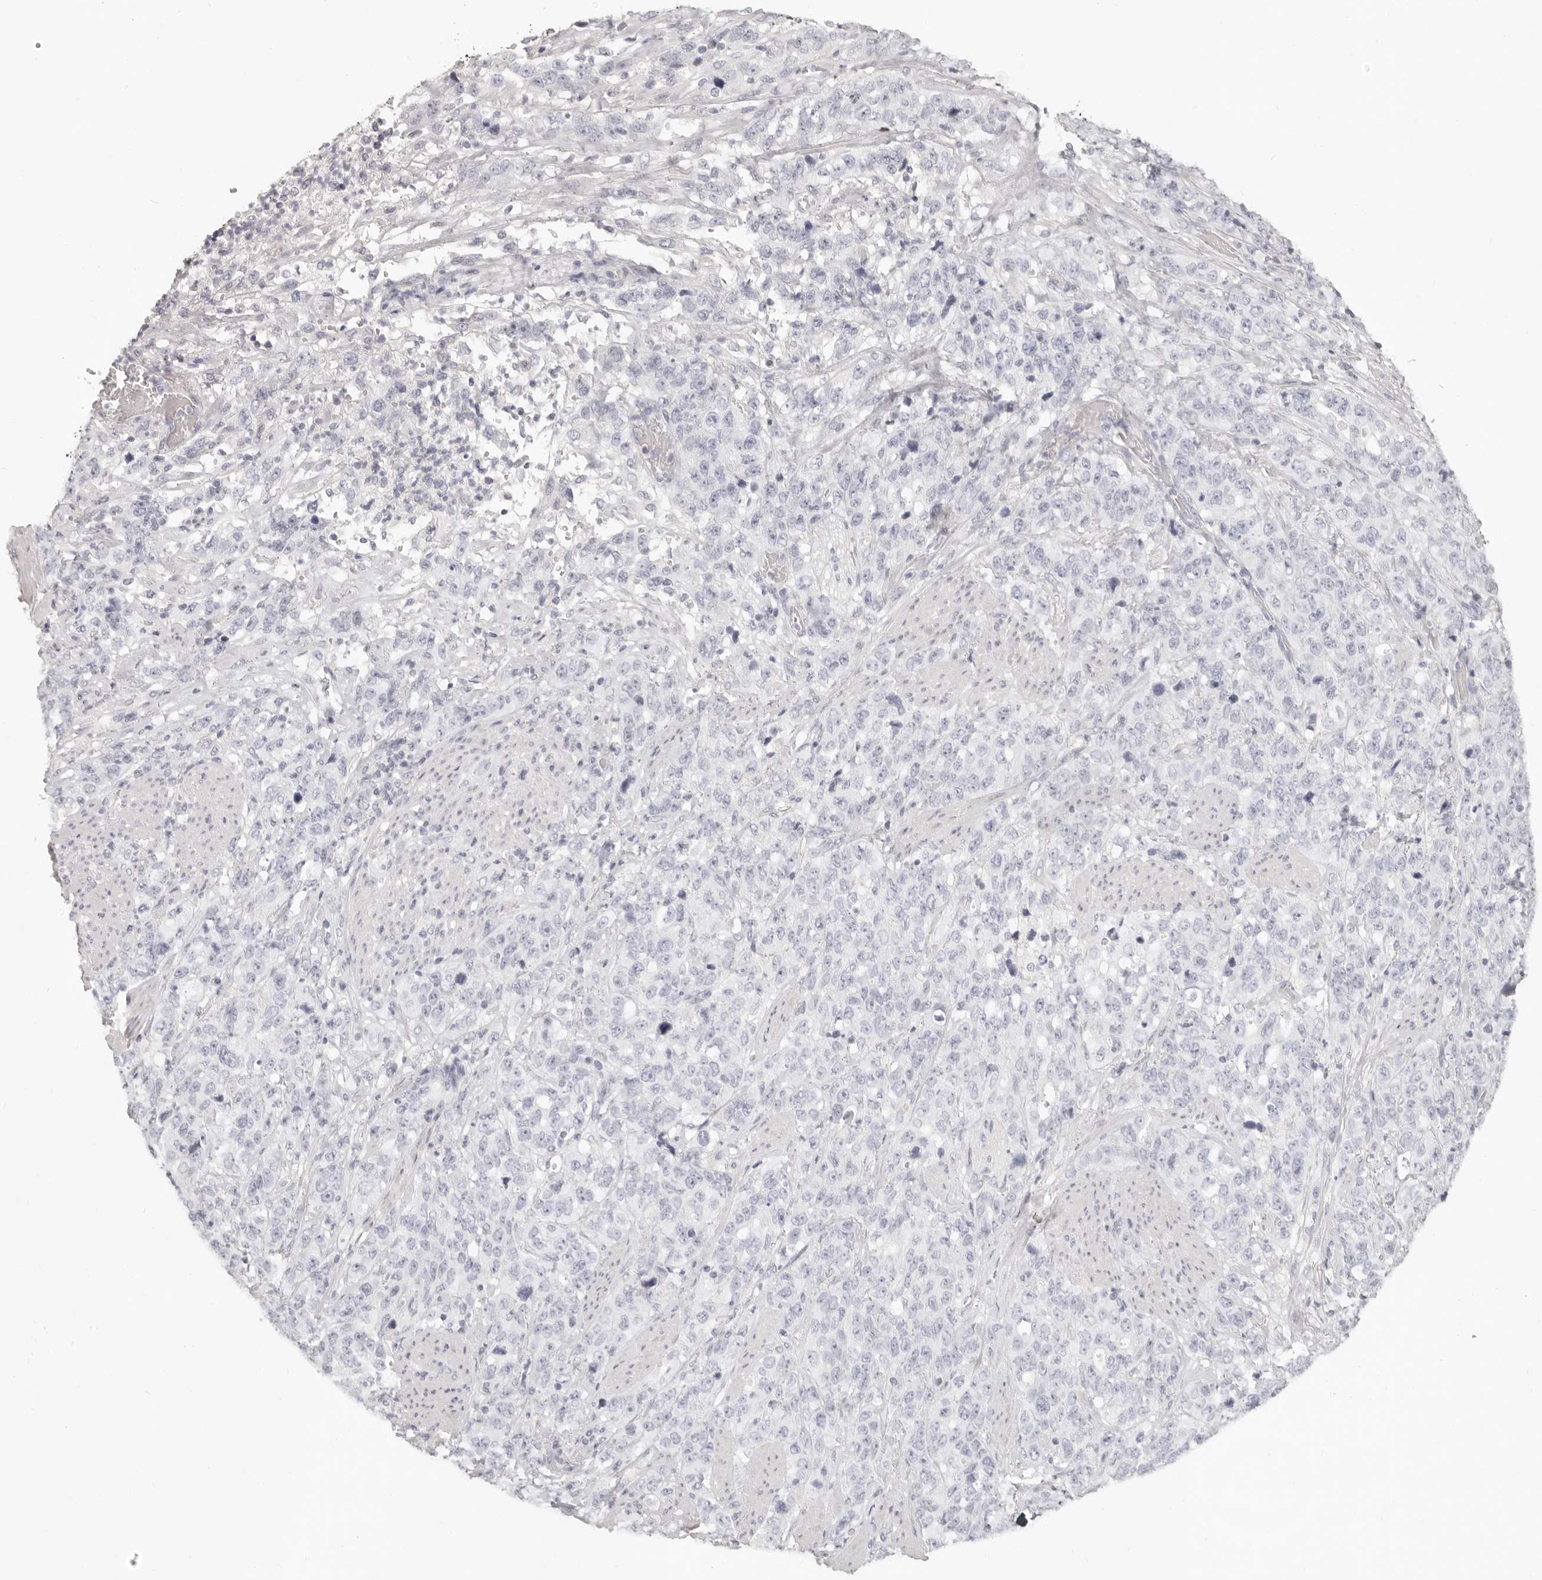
{"staining": {"intensity": "negative", "quantity": "none", "location": "none"}, "tissue": "stomach cancer", "cell_type": "Tumor cells", "image_type": "cancer", "snomed": [{"axis": "morphology", "description": "Adenocarcinoma, NOS"}, {"axis": "topography", "description": "Stomach"}], "caption": "Tumor cells are negative for brown protein staining in stomach cancer. (DAB IHC visualized using brightfield microscopy, high magnification).", "gene": "FABP1", "patient": {"sex": "male", "age": 48}}